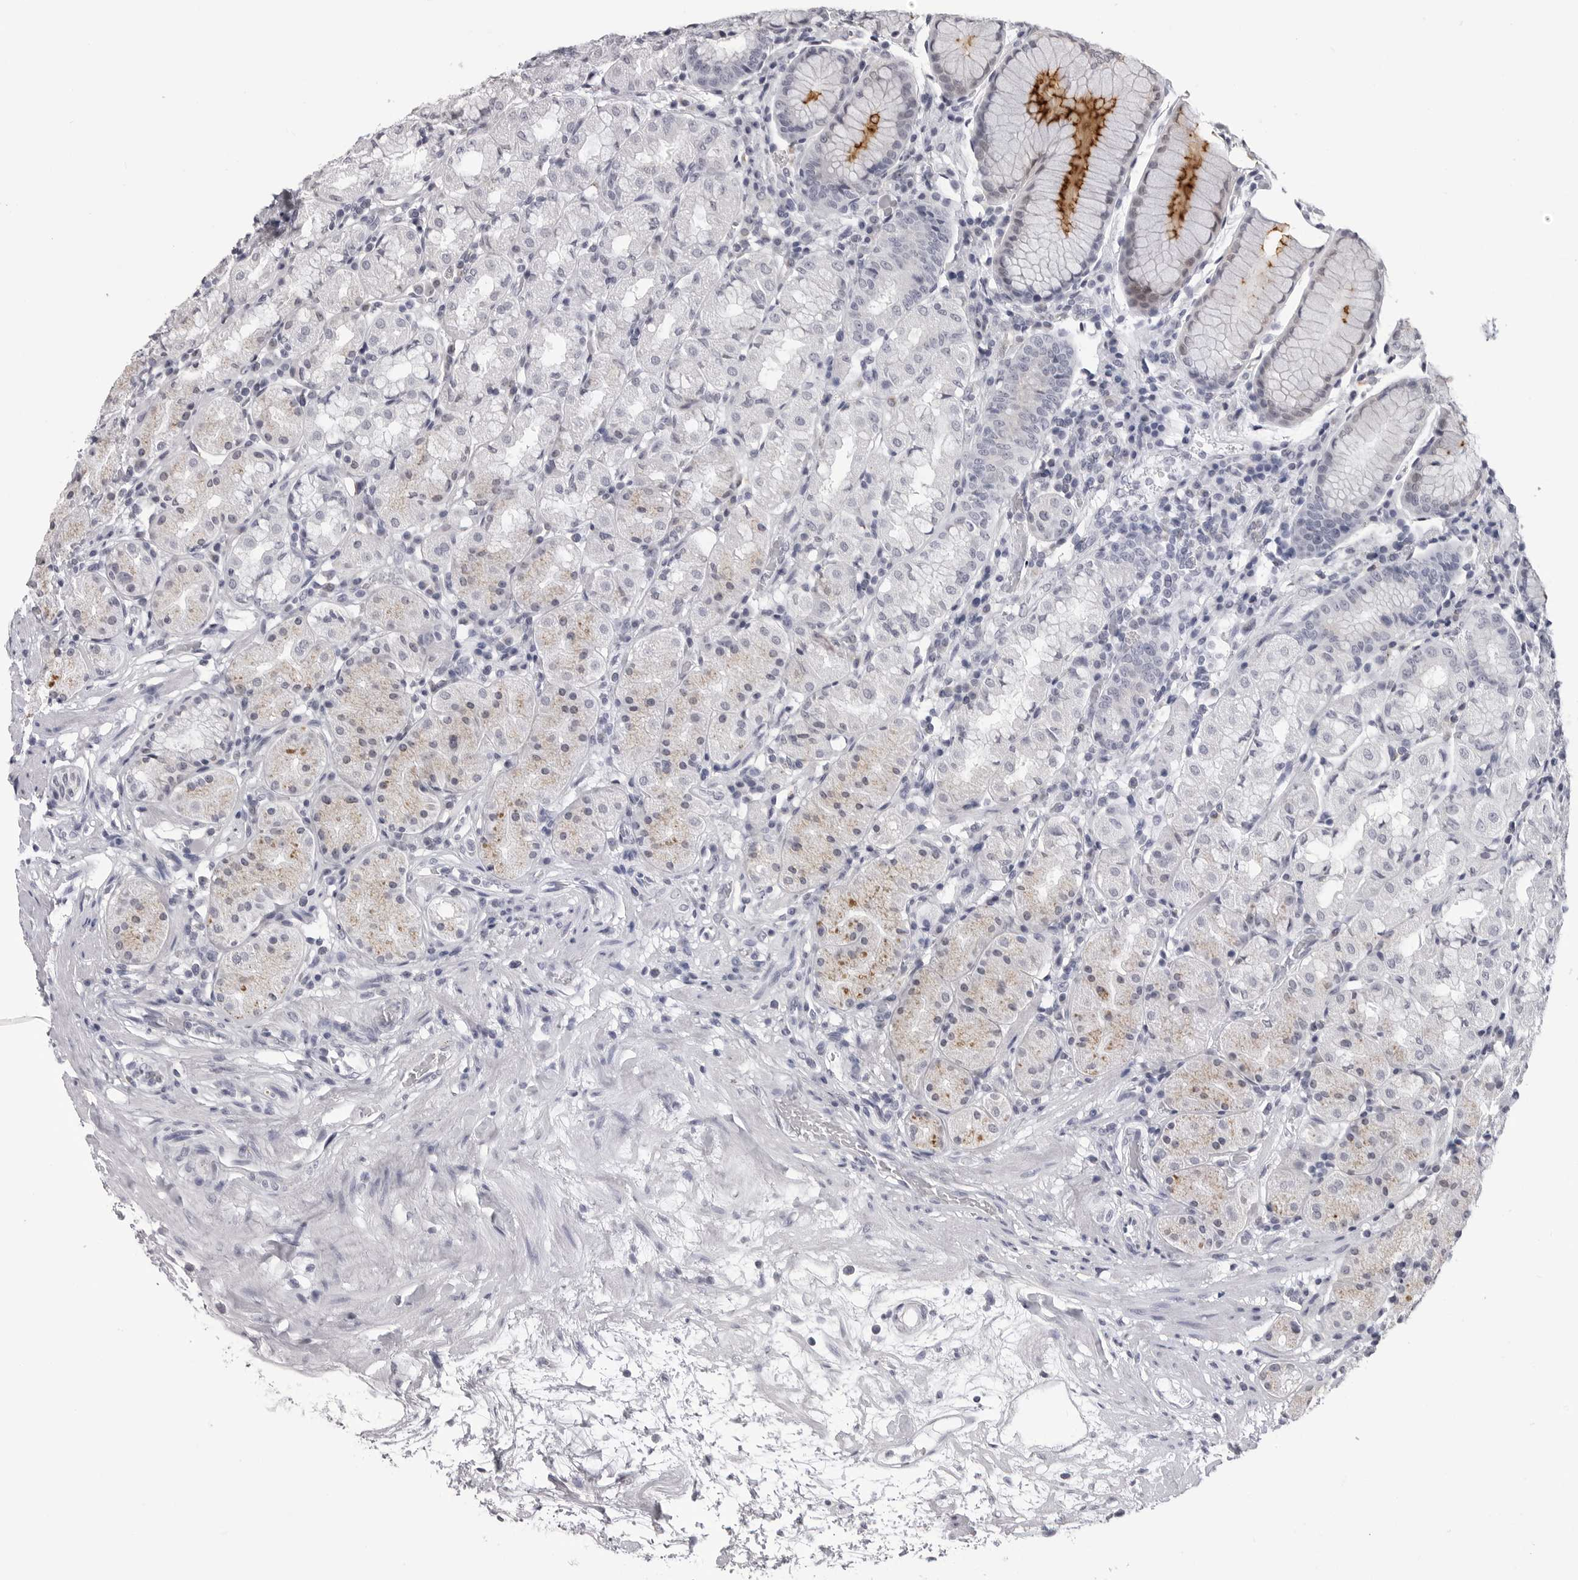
{"staining": {"intensity": "moderate", "quantity": "<25%", "location": "cytoplasmic/membranous"}, "tissue": "stomach", "cell_type": "Glandular cells", "image_type": "normal", "snomed": [{"axis": "morphology", "description": "Normal tissue, NOS"}, {"axis": "topography", "description": "Stomach, lower"}], "caption": "Glandular cells exhibit low levels of moderate cytoplasmic/membranous expression in about <25% of cells in benign human stomach.", "gene": "LGALS4", "patient": {"sex": "female", "age": 56}}